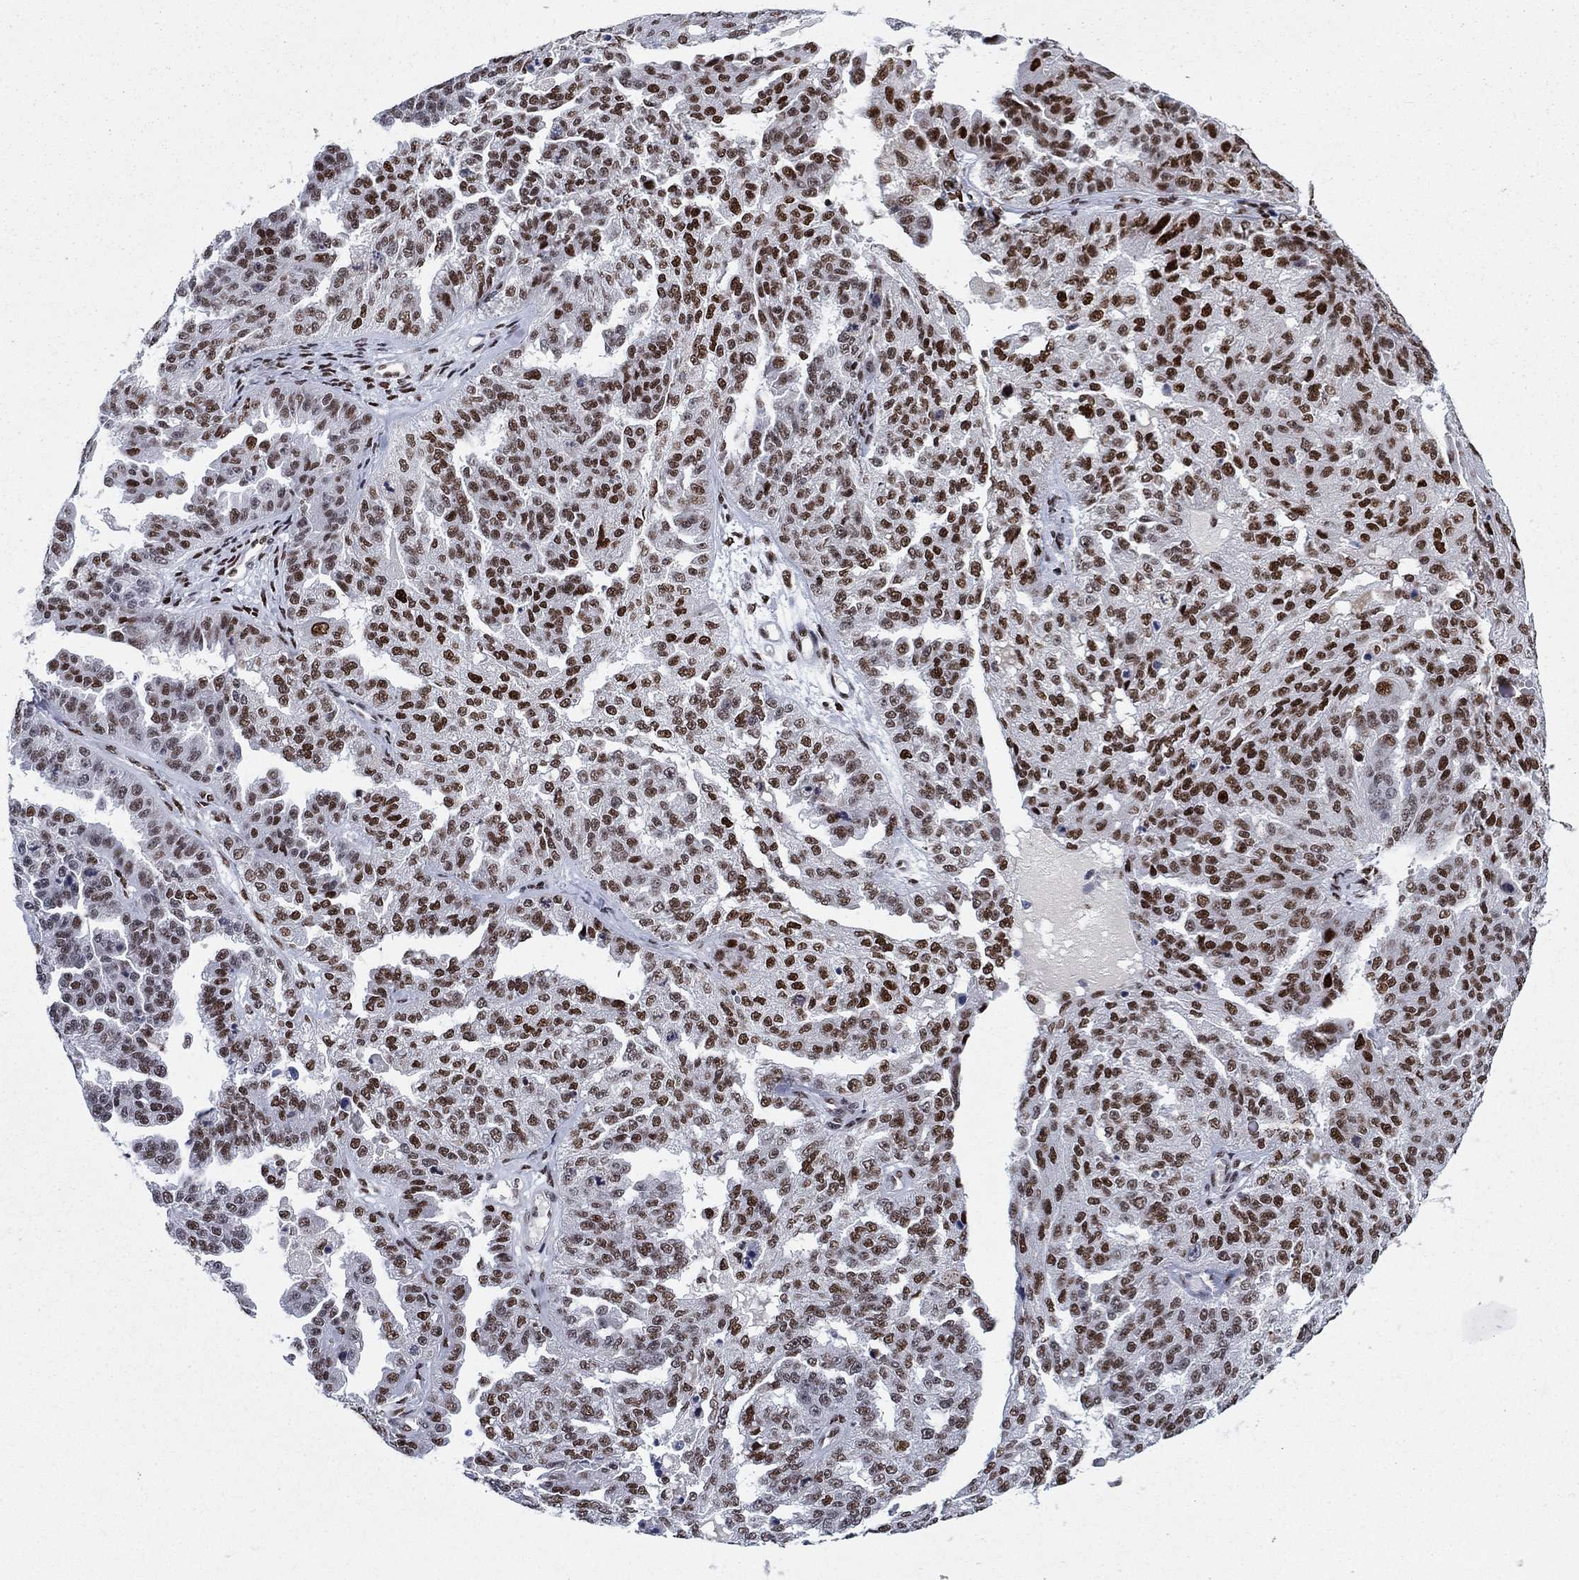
{"staining": {"intensity": "strong", "quantity": "25%-75%", "location": "nuclear"}, "tissue": "ovarian cancer", "cell_type": "Tumor cells", "image_type": "cancer", "snomed": [{"axis": "morphology", "description": "Cystadenocarcinoma, serous, NOS"}, {"axis": "topography", "description": "Ovary"}], "caption": "Serous cystadenocarcinoma (ovarian) stained with a protein marker exhibits strong staining in tumor cells.", "gene": "RPRD1B", "patient": {"sex": "female", "age": 58}}